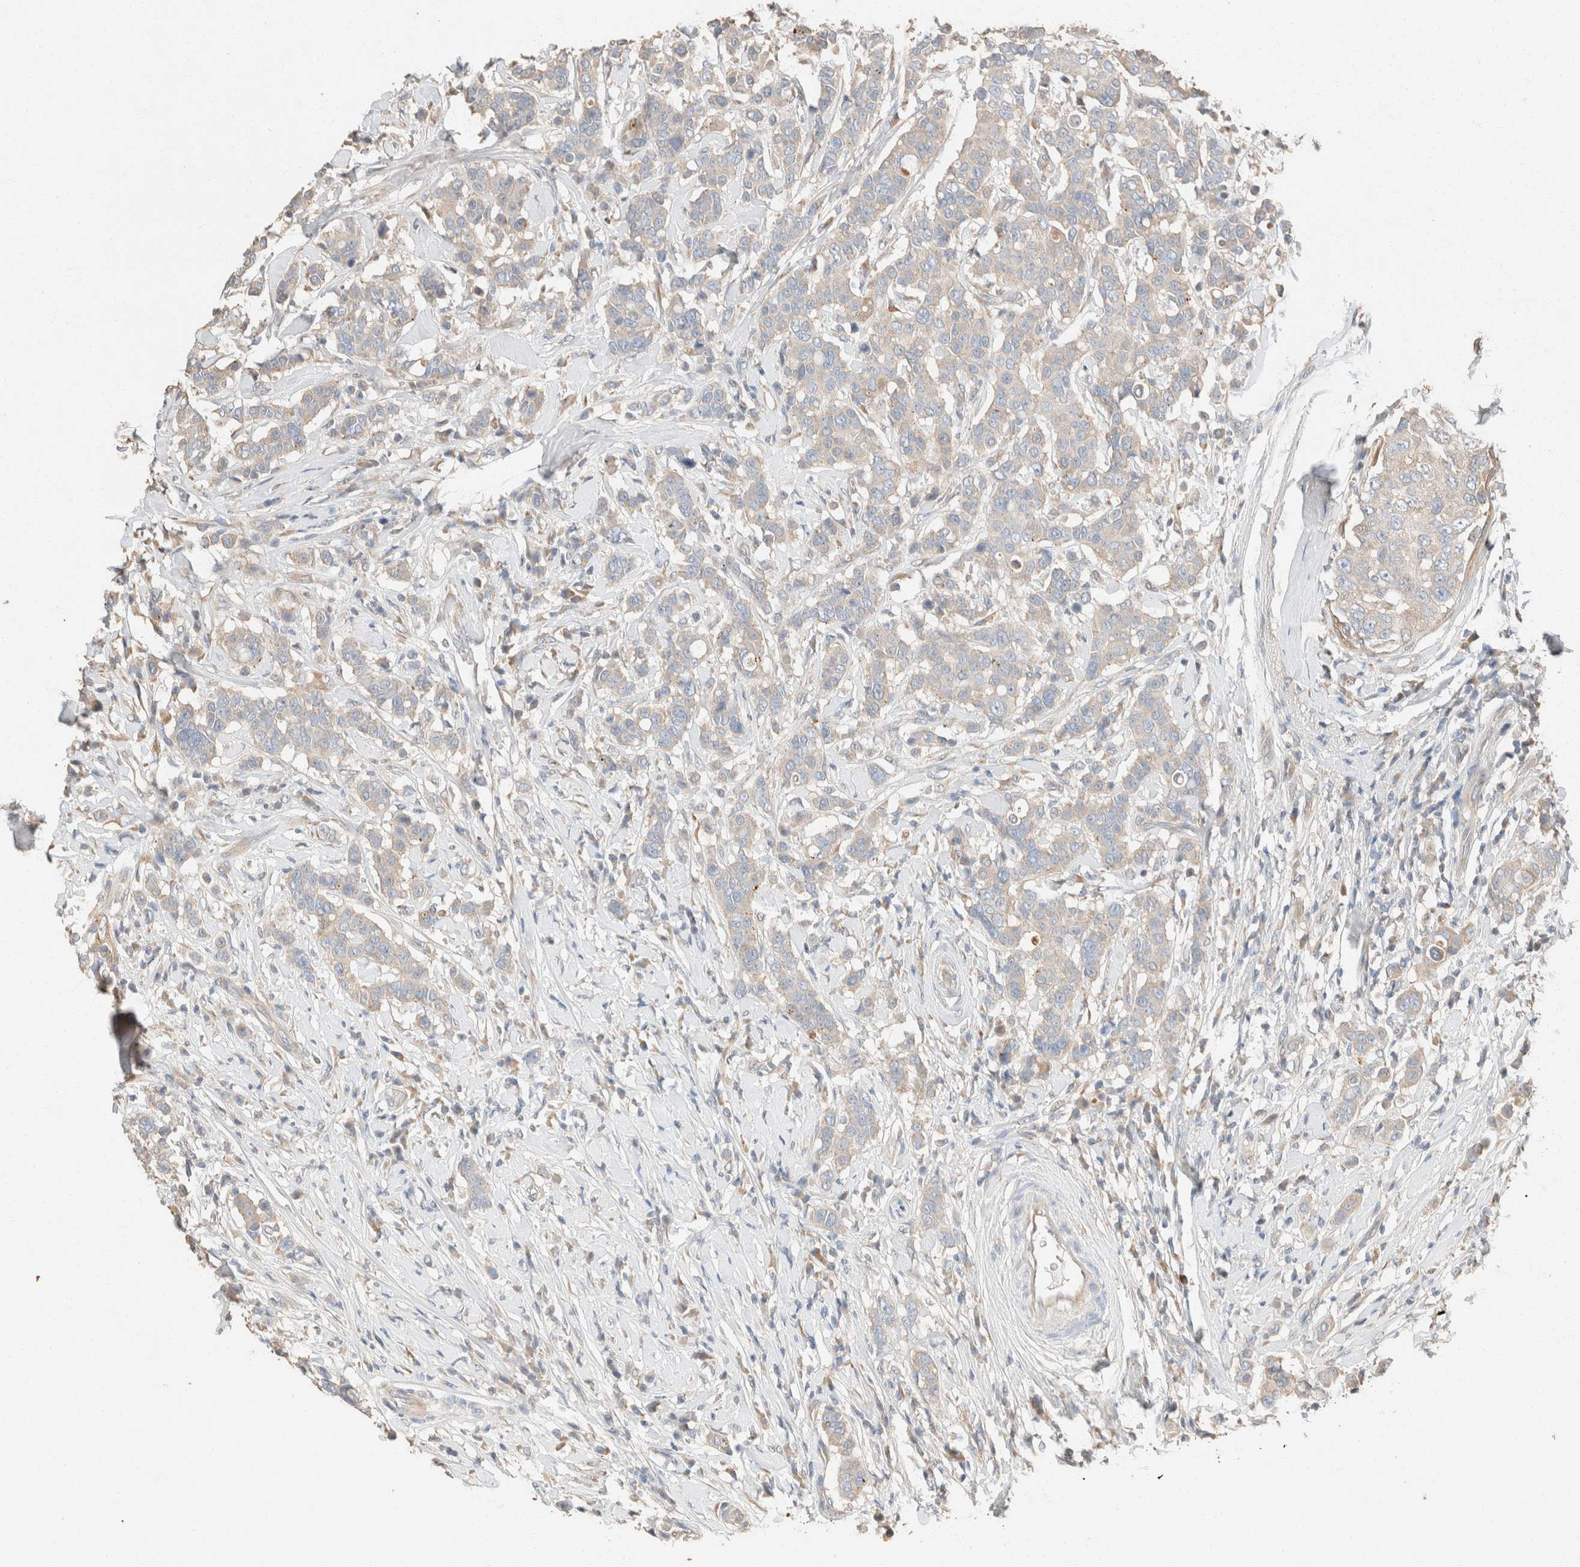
{"staining": {"intensity": "weak", "quantity": "<25%", "location": "cytoplasmic/membranous"}, "tissue": "breast cancer", "cell_type": "Tumor cells", "image_type": "cancer", "snomed": [{"axis": "morphology", "description": "Duct carcinoma"}, {"axis": "topography", "description": "Breast"}], "caption": "The image displays no staining of tumor cells in breast invasive ductal carcinoma. (Brightfield microscopy of DAB IHC at high magnification).", "gene": "TUBD1", "patient": {"sex": "female", "age": 27}}